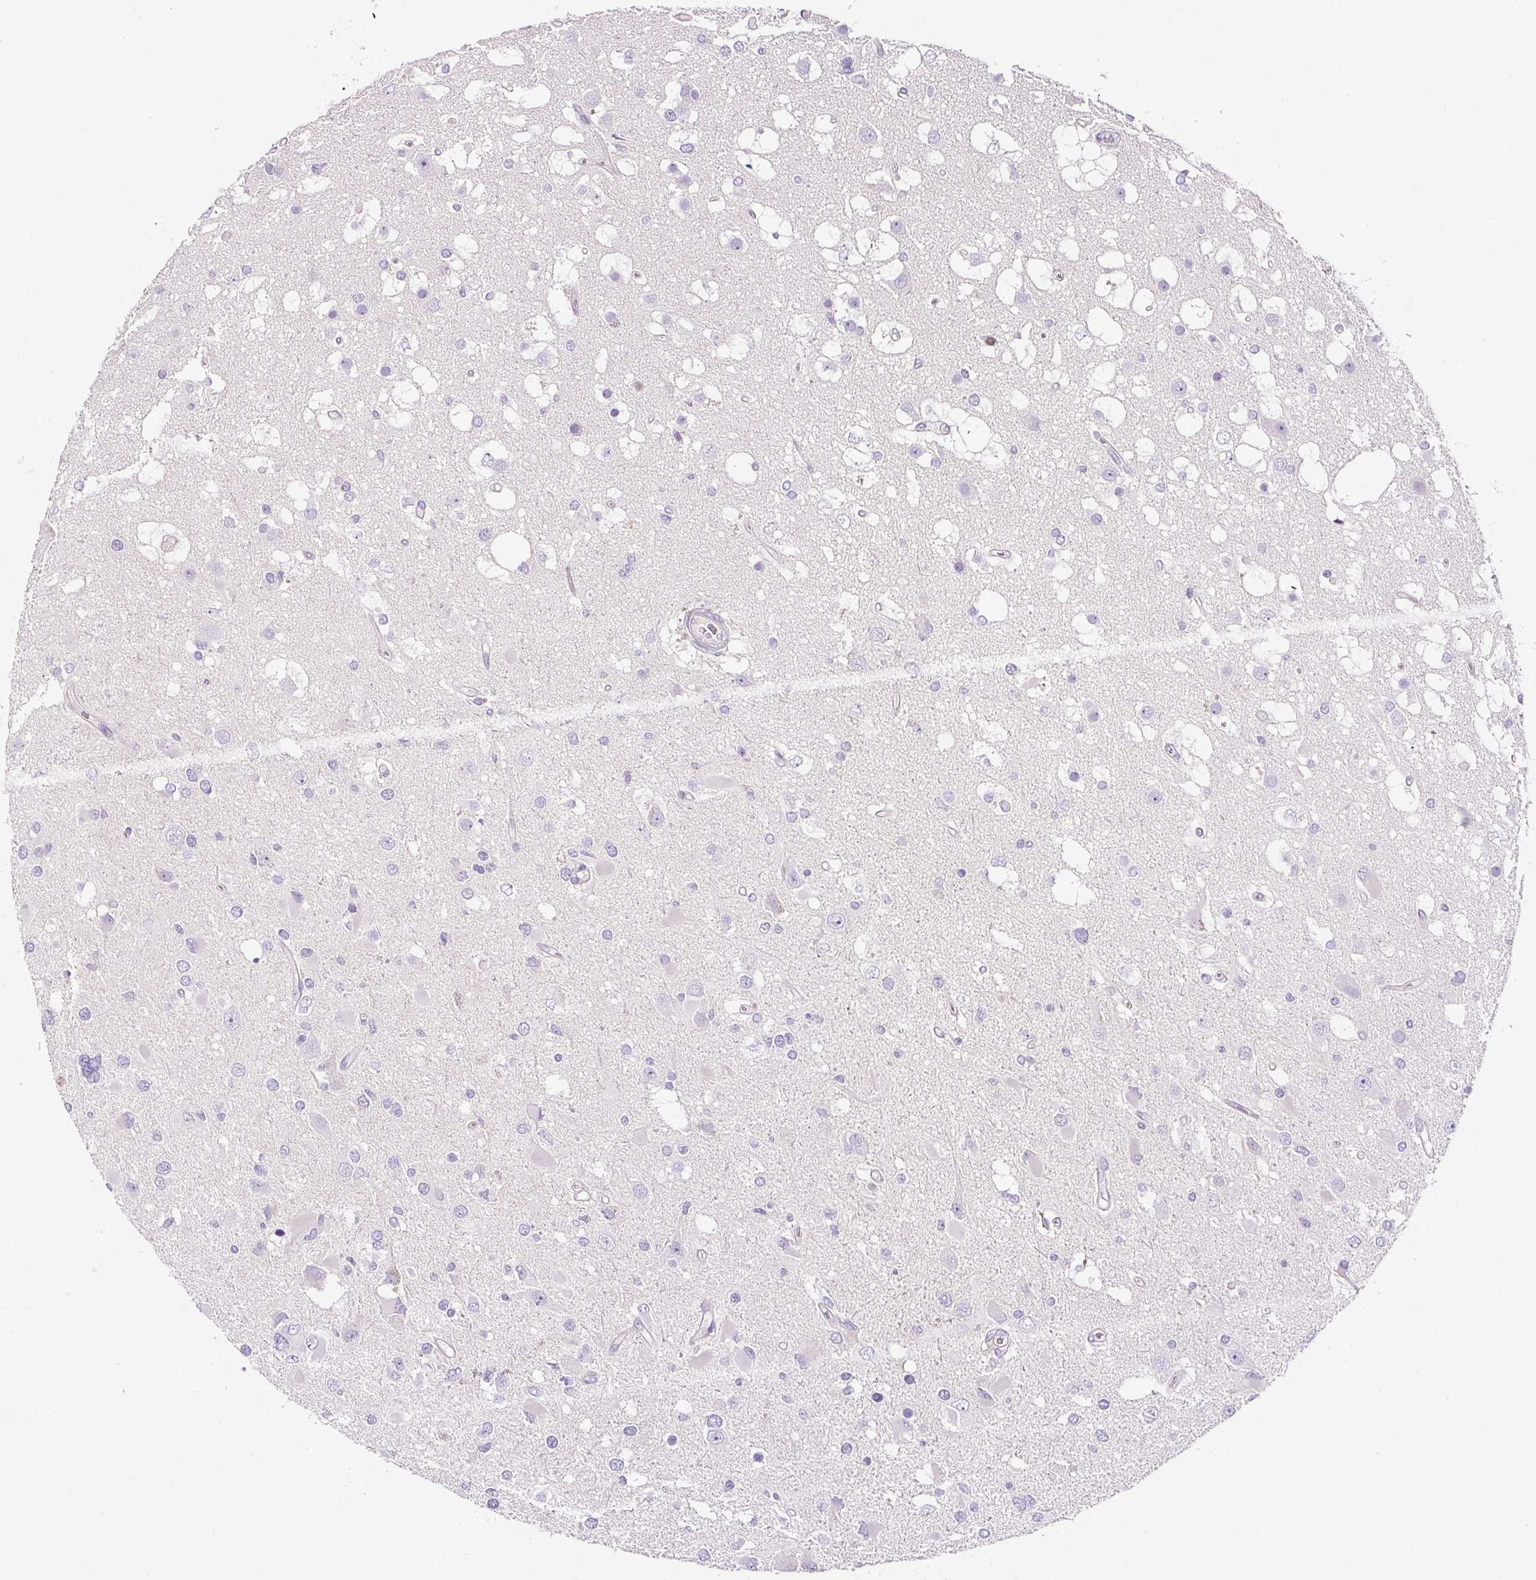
{"staining": {"intensity": "negative", "quantity": "none", "location": "none"}, "tissue": "glioma", "cell_type": "Tumor cells", "image_type": "cancer", "snomed": [{"axis": "morphology", "description": "Glioma, malignant, High grade"}, {"axis": "topography", "description": "Brain"}], "caption": "IHC micrograph of human malignant high-grade glioma stained for a protein (brown), which displays no positivity in tumor cells.", "gene": "OR14A2", "patient": {"sex": "male", "age": 53}}